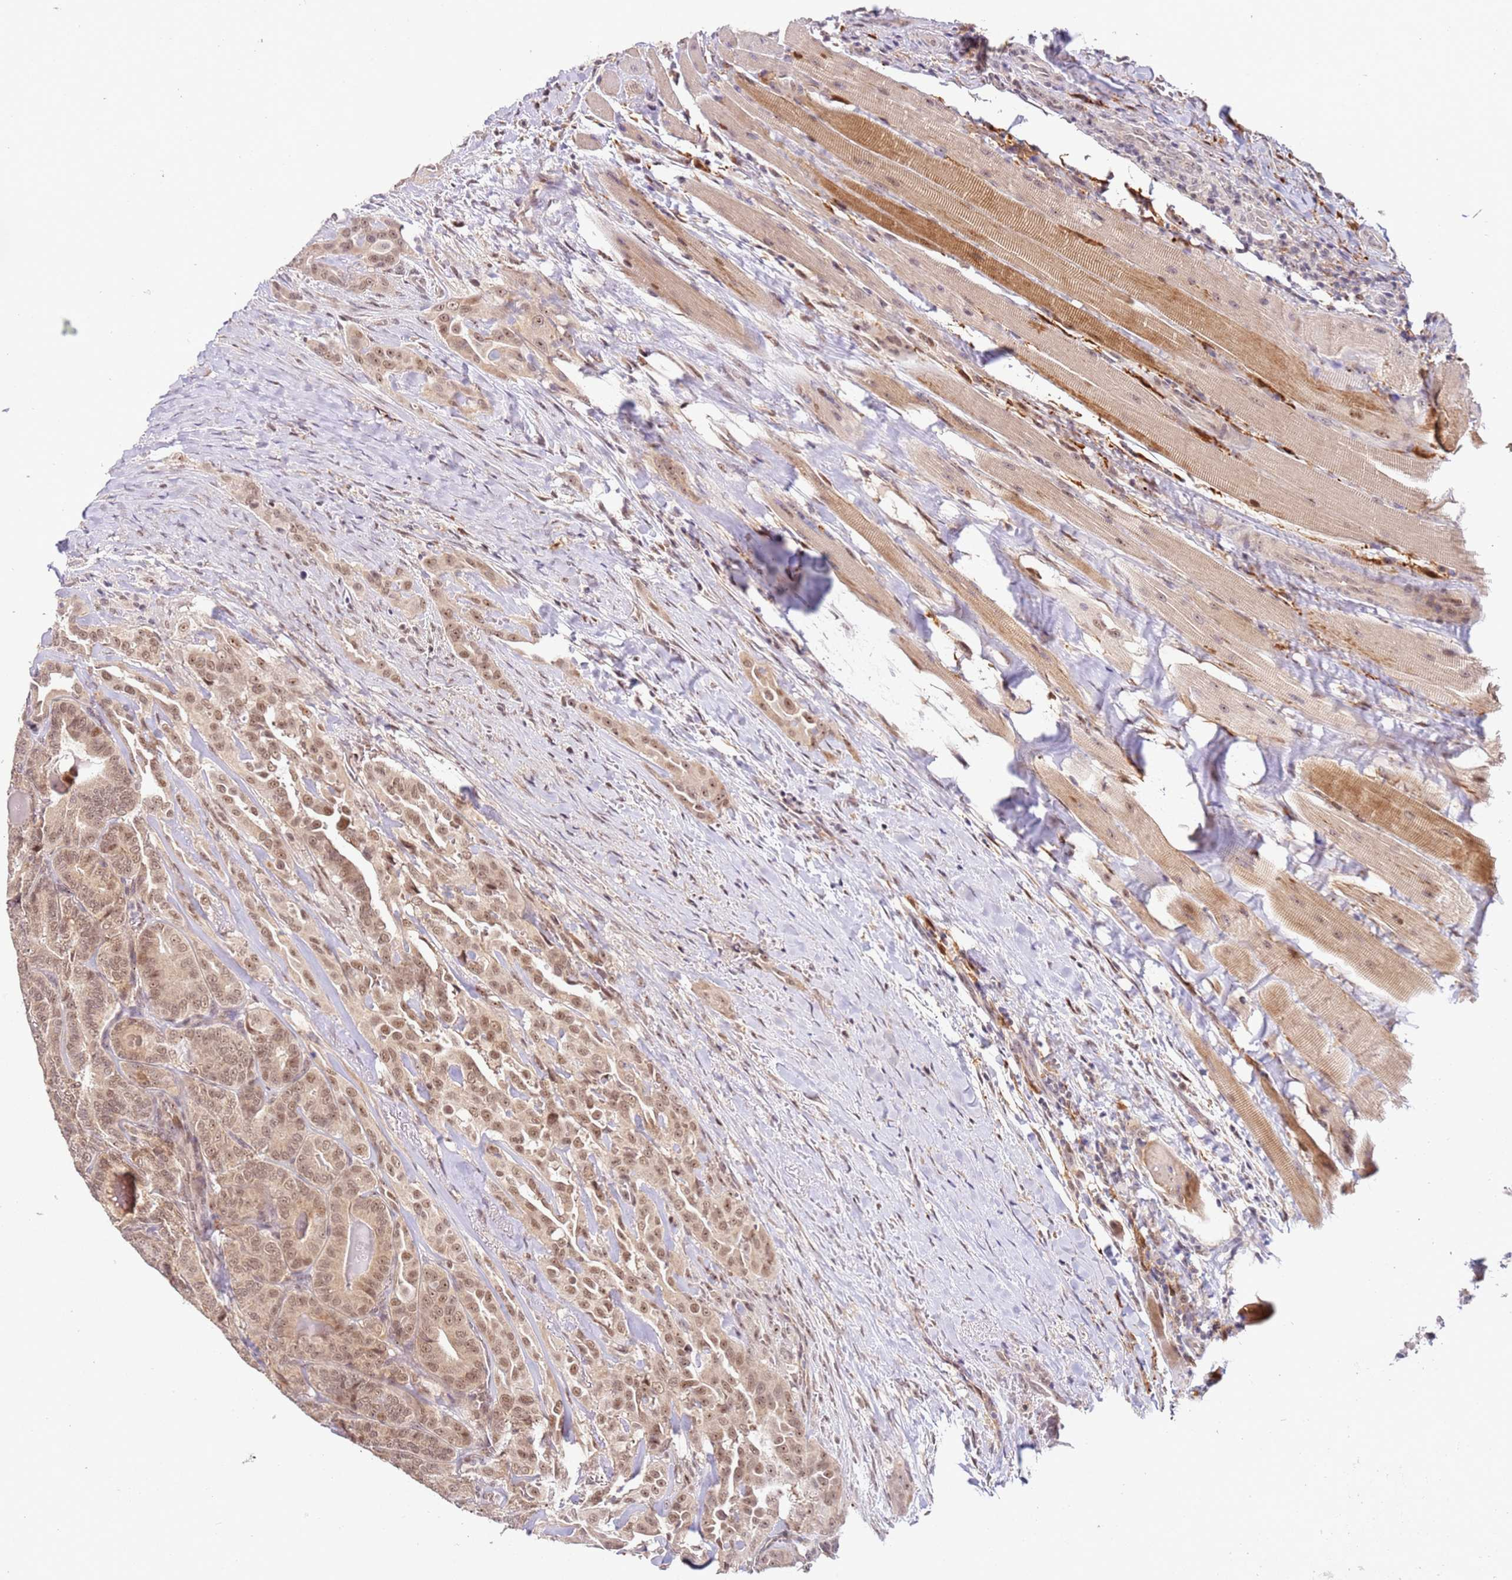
{"staining": {"intensity": "moderate", "quantity": "25%-75%", "location": "nuclear"}, "tissue": "thyroid cancer", "cell_type": "Tumor cells", "image_type": "cancer", "snomed": [{"axis": "morphology", "description": "Papillary adenocarcinoma, NOS"}, {"axis": "topography", "description": "Thyroid gland"}], "caption": "Tumor cells show medium levels of moderate nuclear staining in approximately 25%-75% of cells in thyroid papillary adenocarcinoma. (DAB = brown stain, brightfield microscopy at high magnification).", "gene": "LGALSL", "patient": {"sex": "male", "age": 61}}